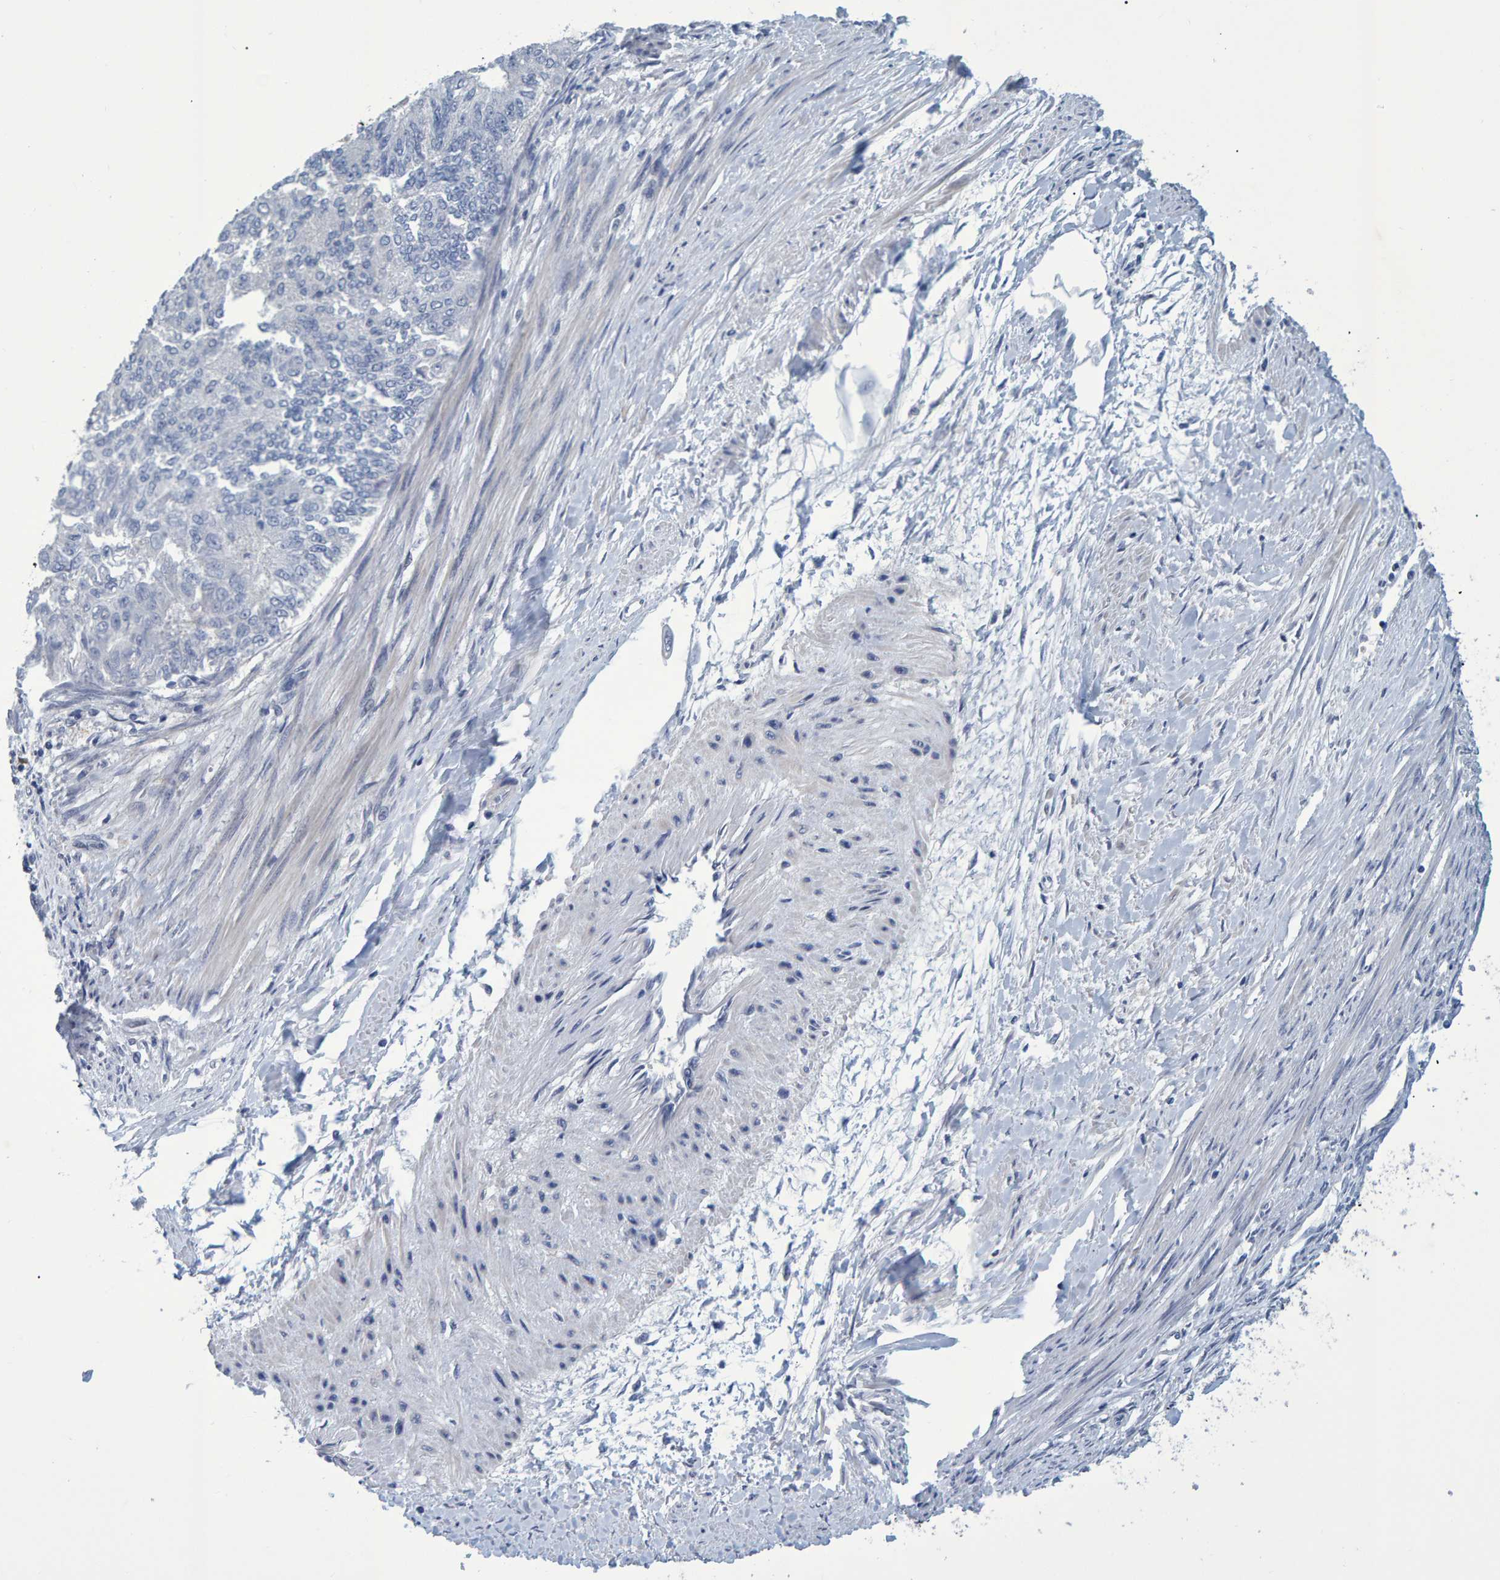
{"staining": {"intensity": "negative", "quantity": "none", "location": "none"}, "tissue": "endometrial cancer", "cell_type": "Tumor cells", "image_type": "cancer", "snomed": [{"axis": "morphology", "description": "Adenocarcinoma, NOS"}, {"axis": "topography", "description": "Endometrium"}], "caption": "Immunohistochemistry (IHC) micrograph of neoplastic tissue: endometrial cancer (adenocarcinoma) stained with DAB (3,3'-diaminobenzidine) demonstrates no significant protein expression in tumor cells.", "gene": "QKI", "patient": {"sex": "female", "age": 32}}